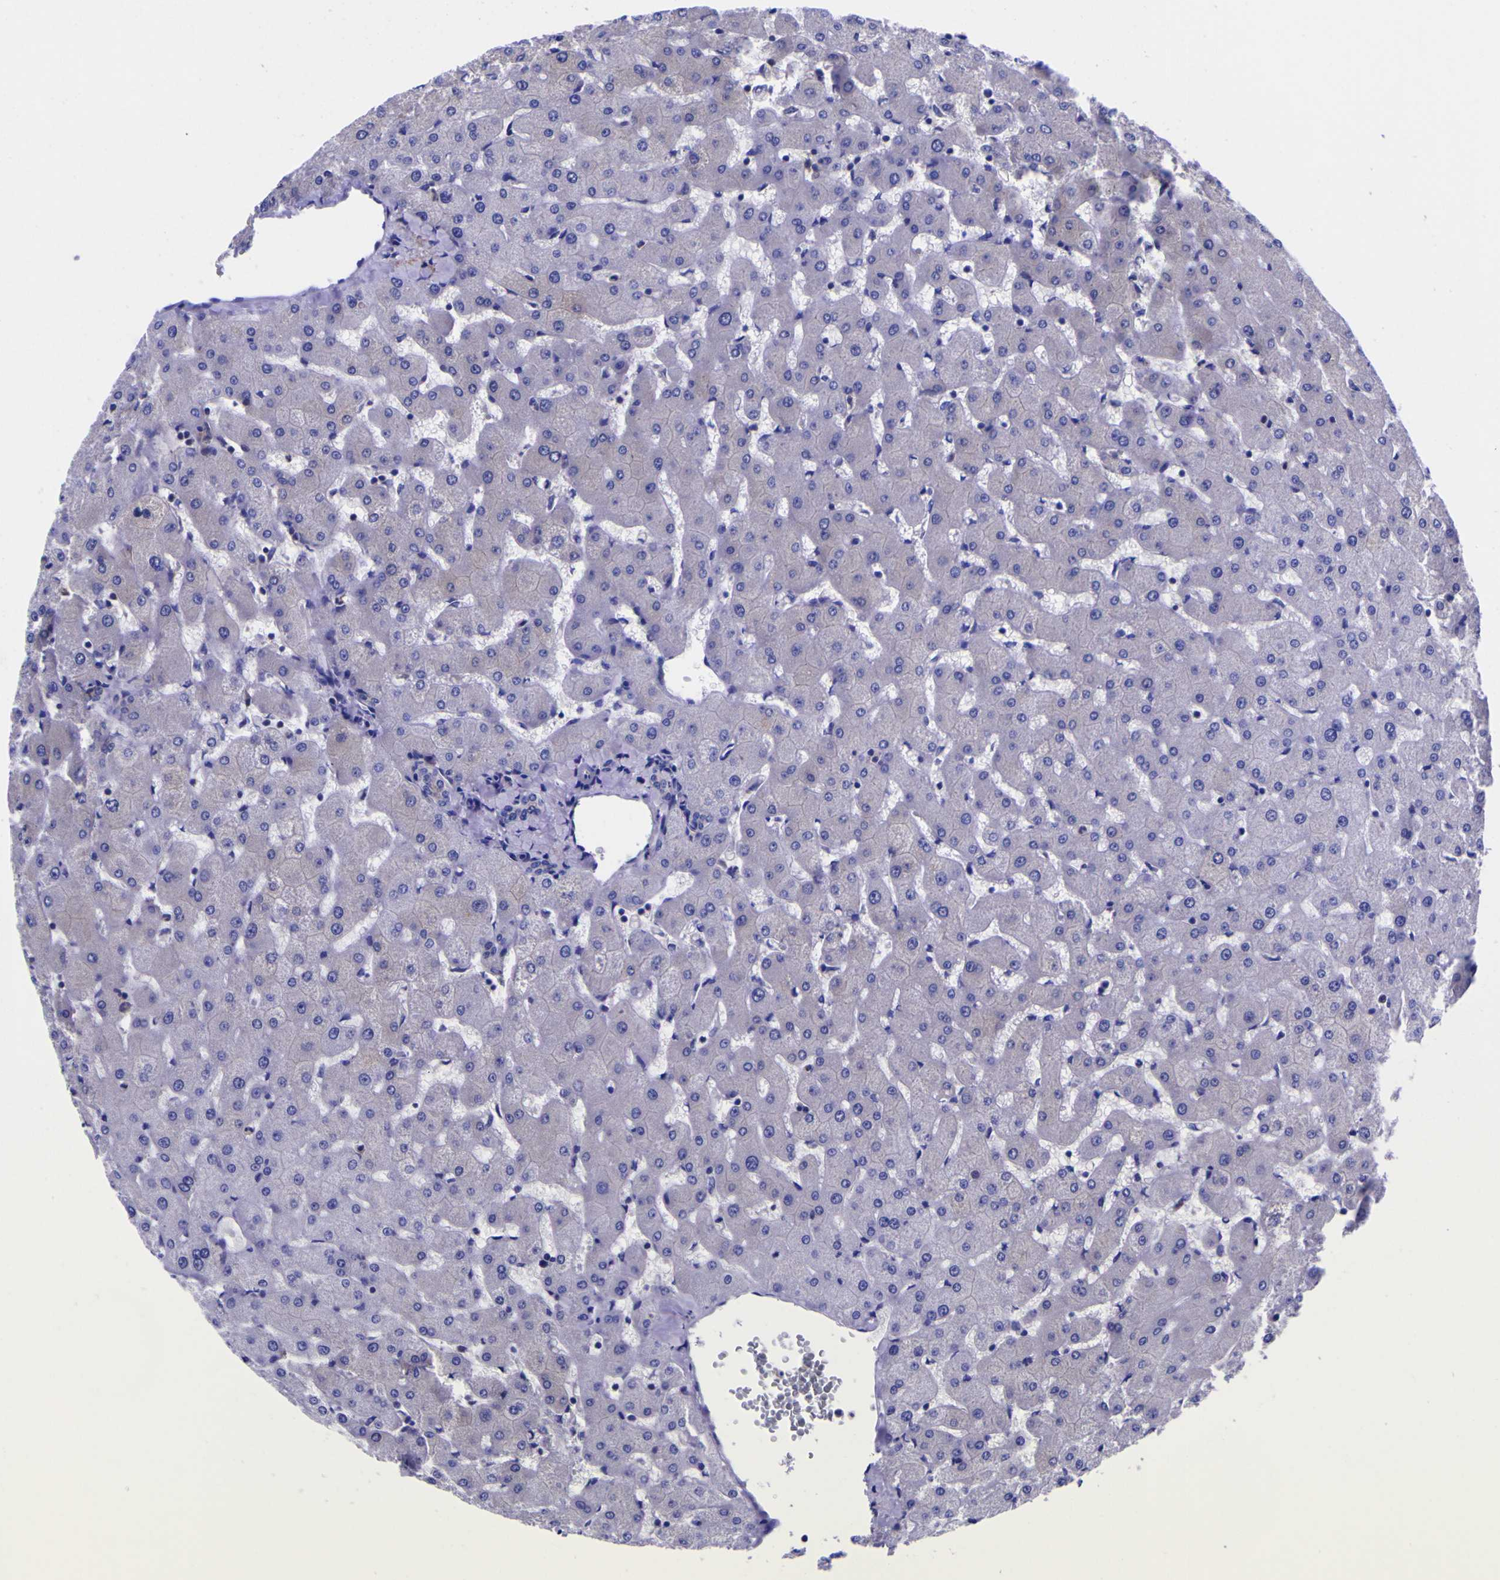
{"staining": {"intensity": "negative", "quantity": "none", "location": "none"}, "tissue": "liver", "cell_type": "Cholangiocytes", "image_type": "normal", "snomed": [{"axis": "morphology", "description": "Normal tissue, NOS"}, {"axis": "topography", "description": "Liver"}], "caption": "This is a image of IHC staining of normal liver, which shows no positivity in cholangiocytes.", "gene": "MAPK14", "patient": {"sex": "female", "age": 63}}